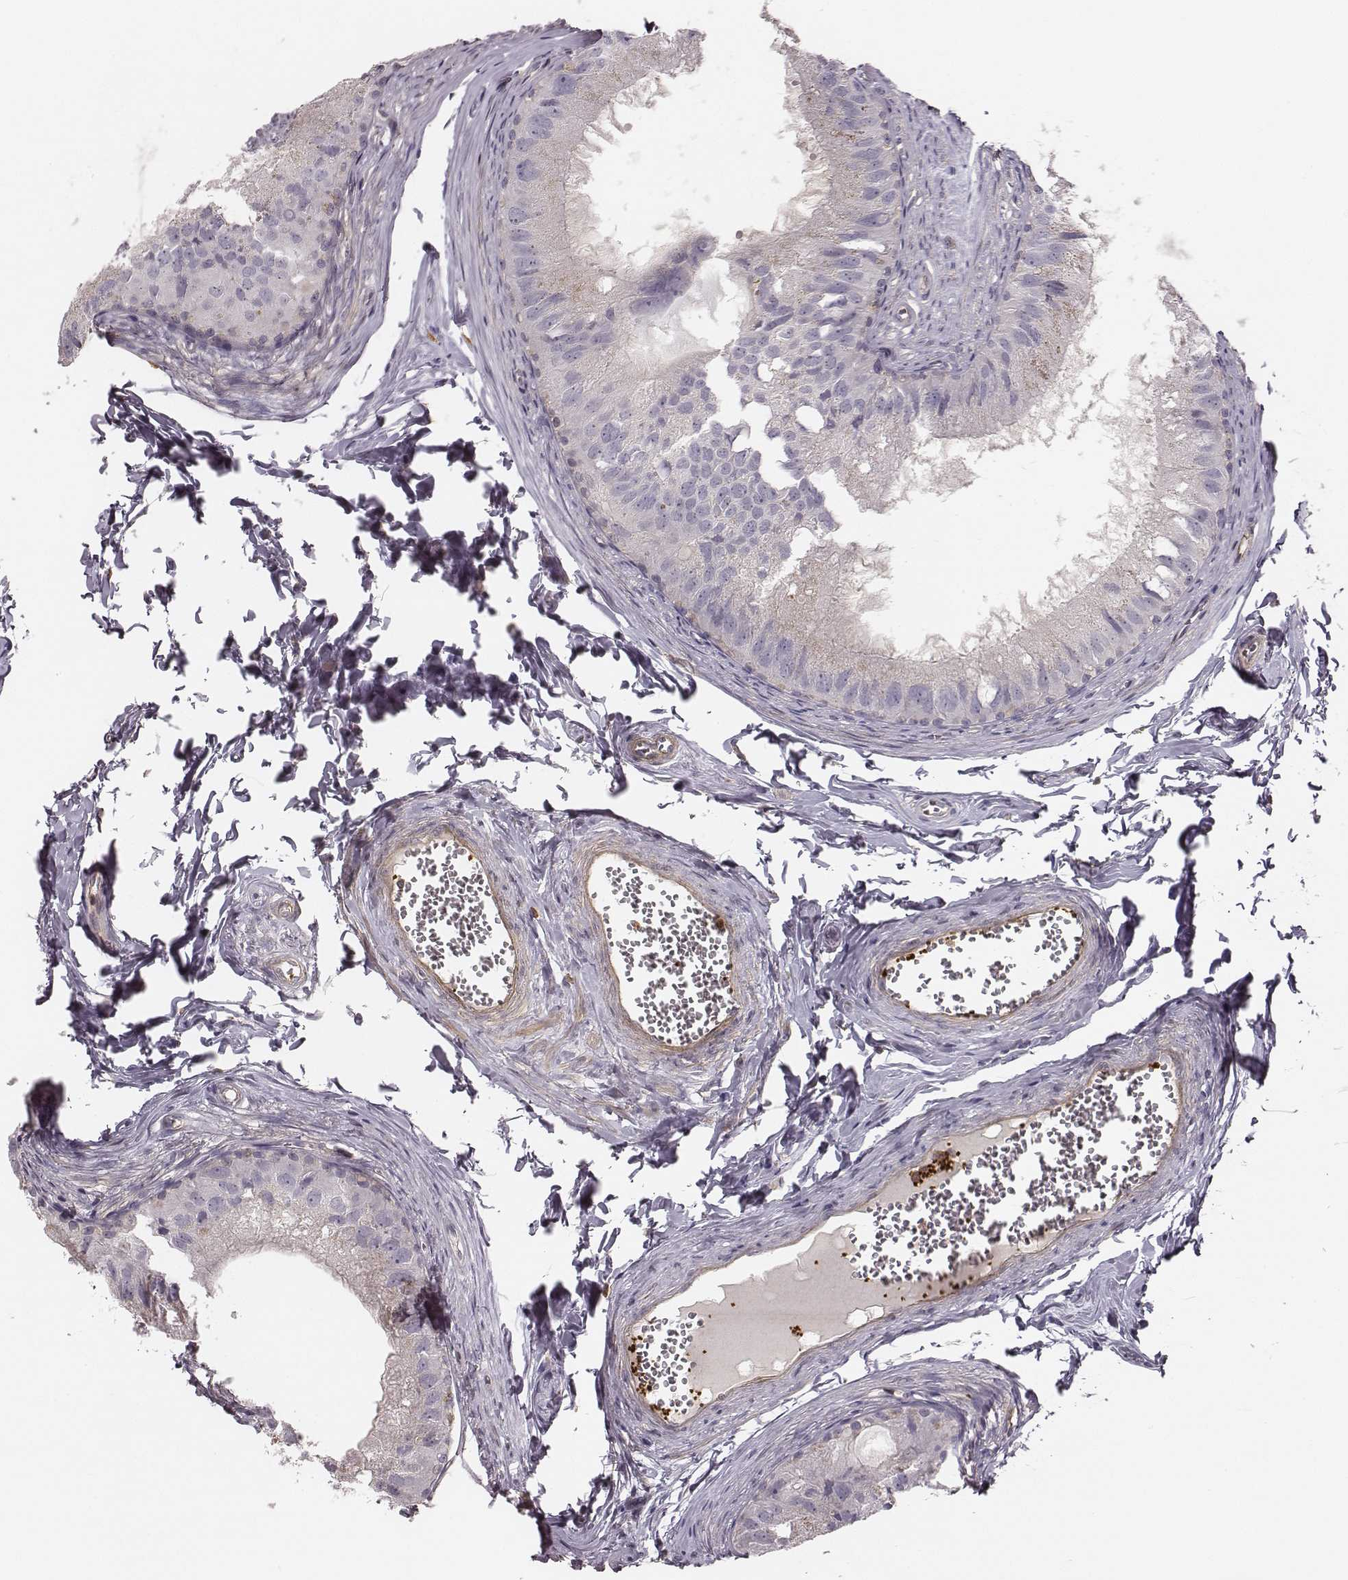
{"staining": {"intensity": "negative", "quantity": "none", "location": "none"}, "tissue": "epididymis", "cell_type": "Glandular cells", "image_type": "normal", "snomed": [{"axis": "morphology", "description": "Normal tissue, NOS"}, {"axis": "topography", "description": "Epididymis"}], "caption": "An immunohistochemistry (IHC) image of normal epididymis is shown. There is no staining in glandular cells of epididymis. The staining is performed using DAB brown chromogen with nuclei counter-stained in using hematoxylin.", "gene": "ZYX", "patient": {"sex": "male", "age": 45}}